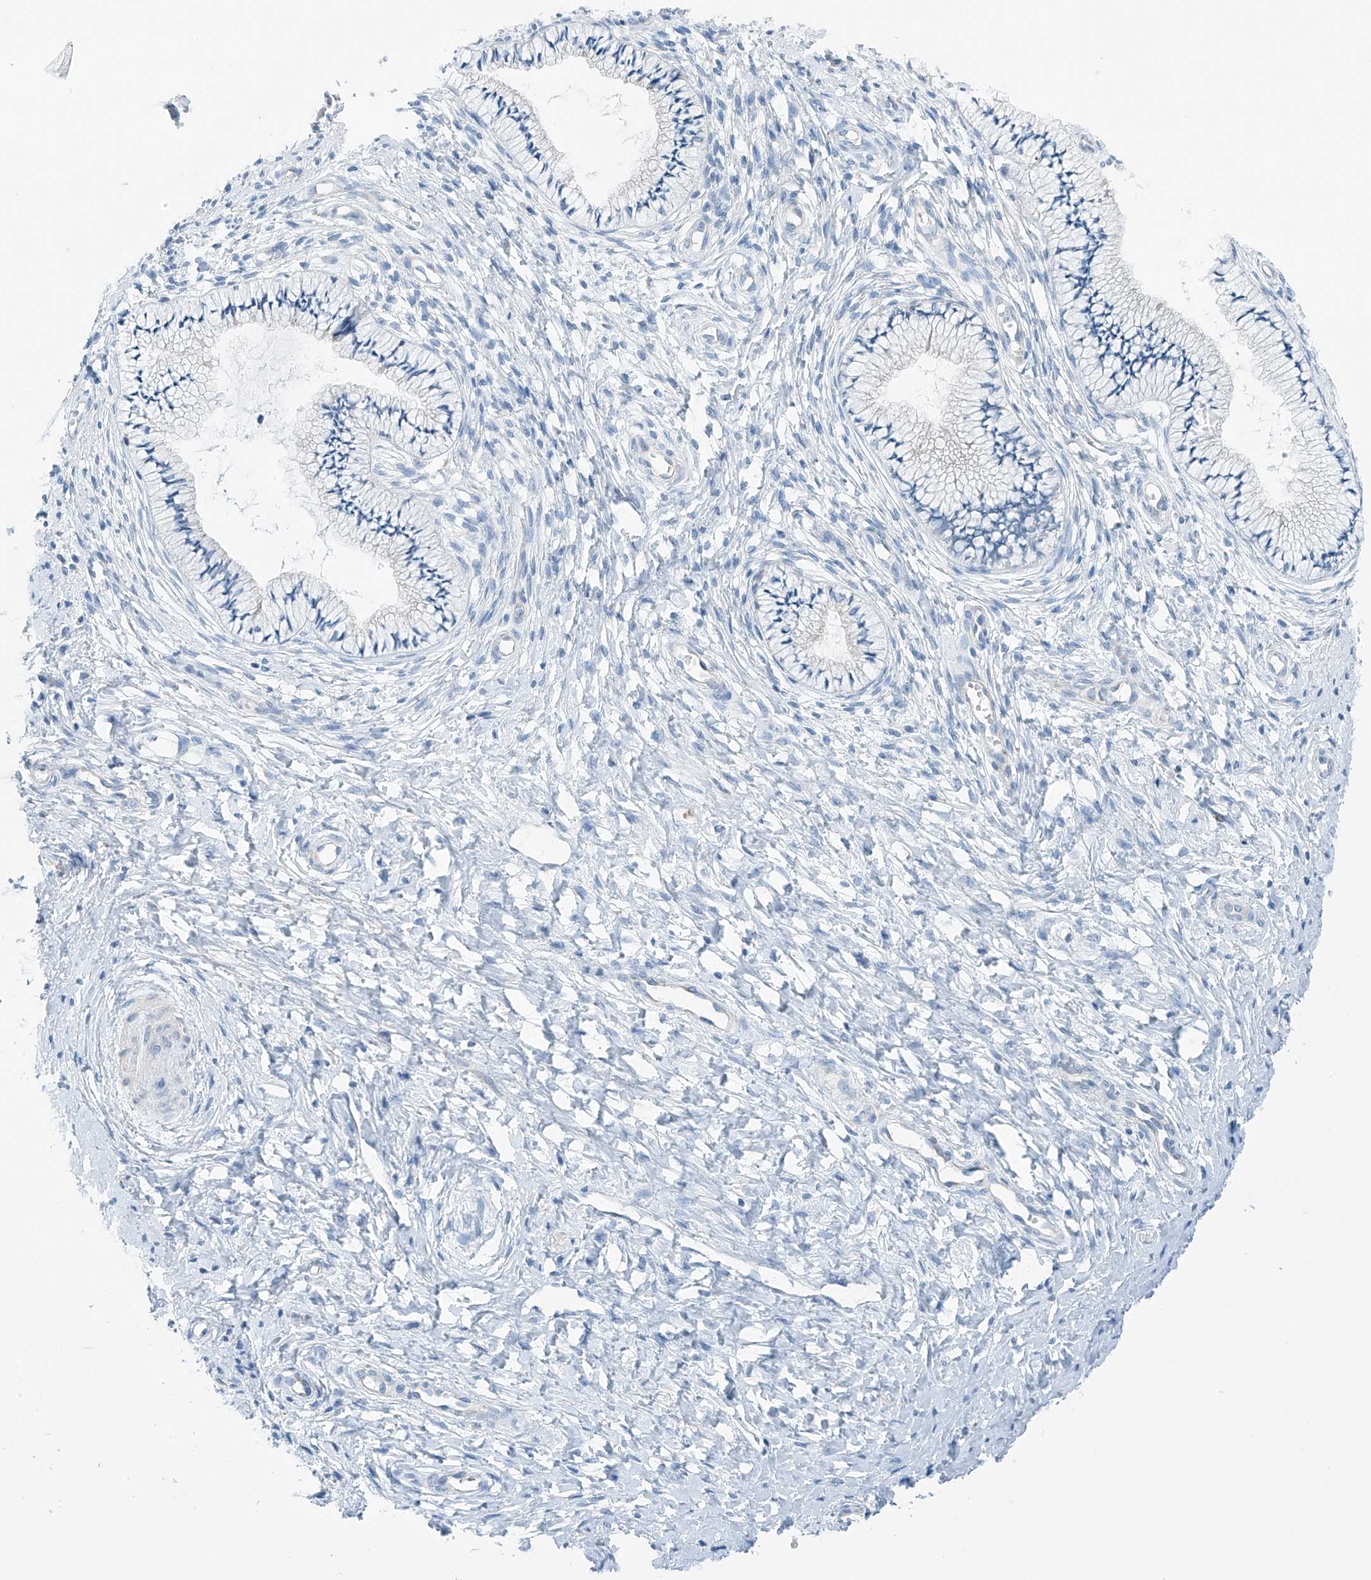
{"staining": {"intensity": "negative", "quantity": "none", "location": "none"}, "tissue": "cervix", "cell_type": "Glandular cells", "image_type": "normal", "snomed": [{"axis": "morphology", "description": "Normal tissue, NOS"}, {"axis": "topography", "description": "Cervix"}], "caption": "Immunohistochemical staining of unremarkable cervix reveals no significant expression in glandular cells. (DAB immunohistochemistry with hematoxylin counter stain).", "gene": "RCN2", "patient": {"sex": "female", "age": 36}}